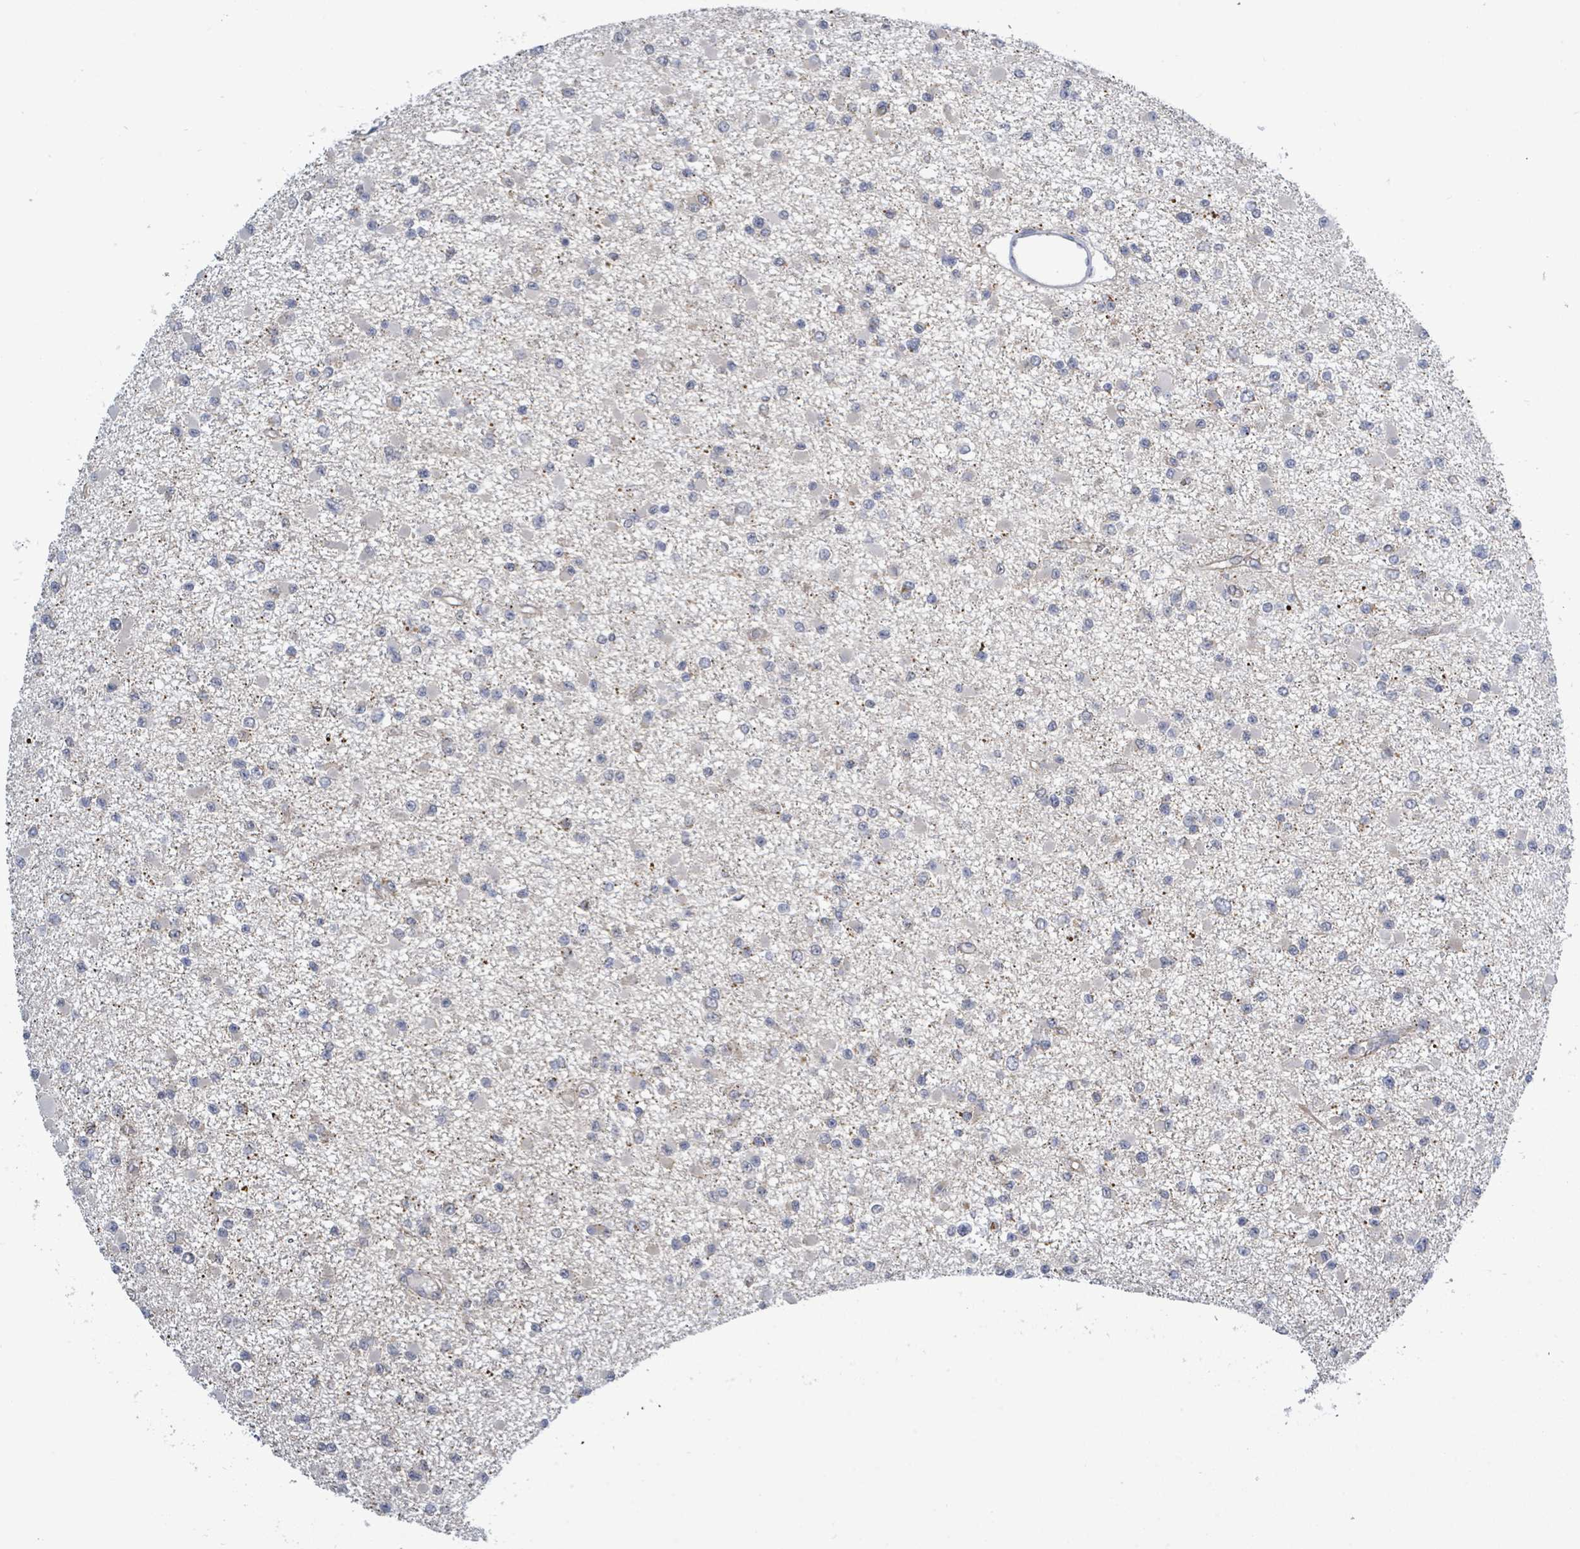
{"staining": {"intensity": "moderate", "quantity": "<25%", "location": "cytoplasmic/membranous"}, "tissue": "glioma", "cell_type": "Tumor cells", "image_type": "cancer", "snomed": [{"axis": "morphology", "description": "Glioma, malignant, Low grade"}, {"axis": "topography", "description": "Brain"}], "caption": "An image showing moderate cytoplasmic/membranous staining in about <25% of tumor cells in glioma, as visualized by brown immunohistochemical staining.", "gene": "COQ10B", "patient": {"sex": "female", "age": 22}}